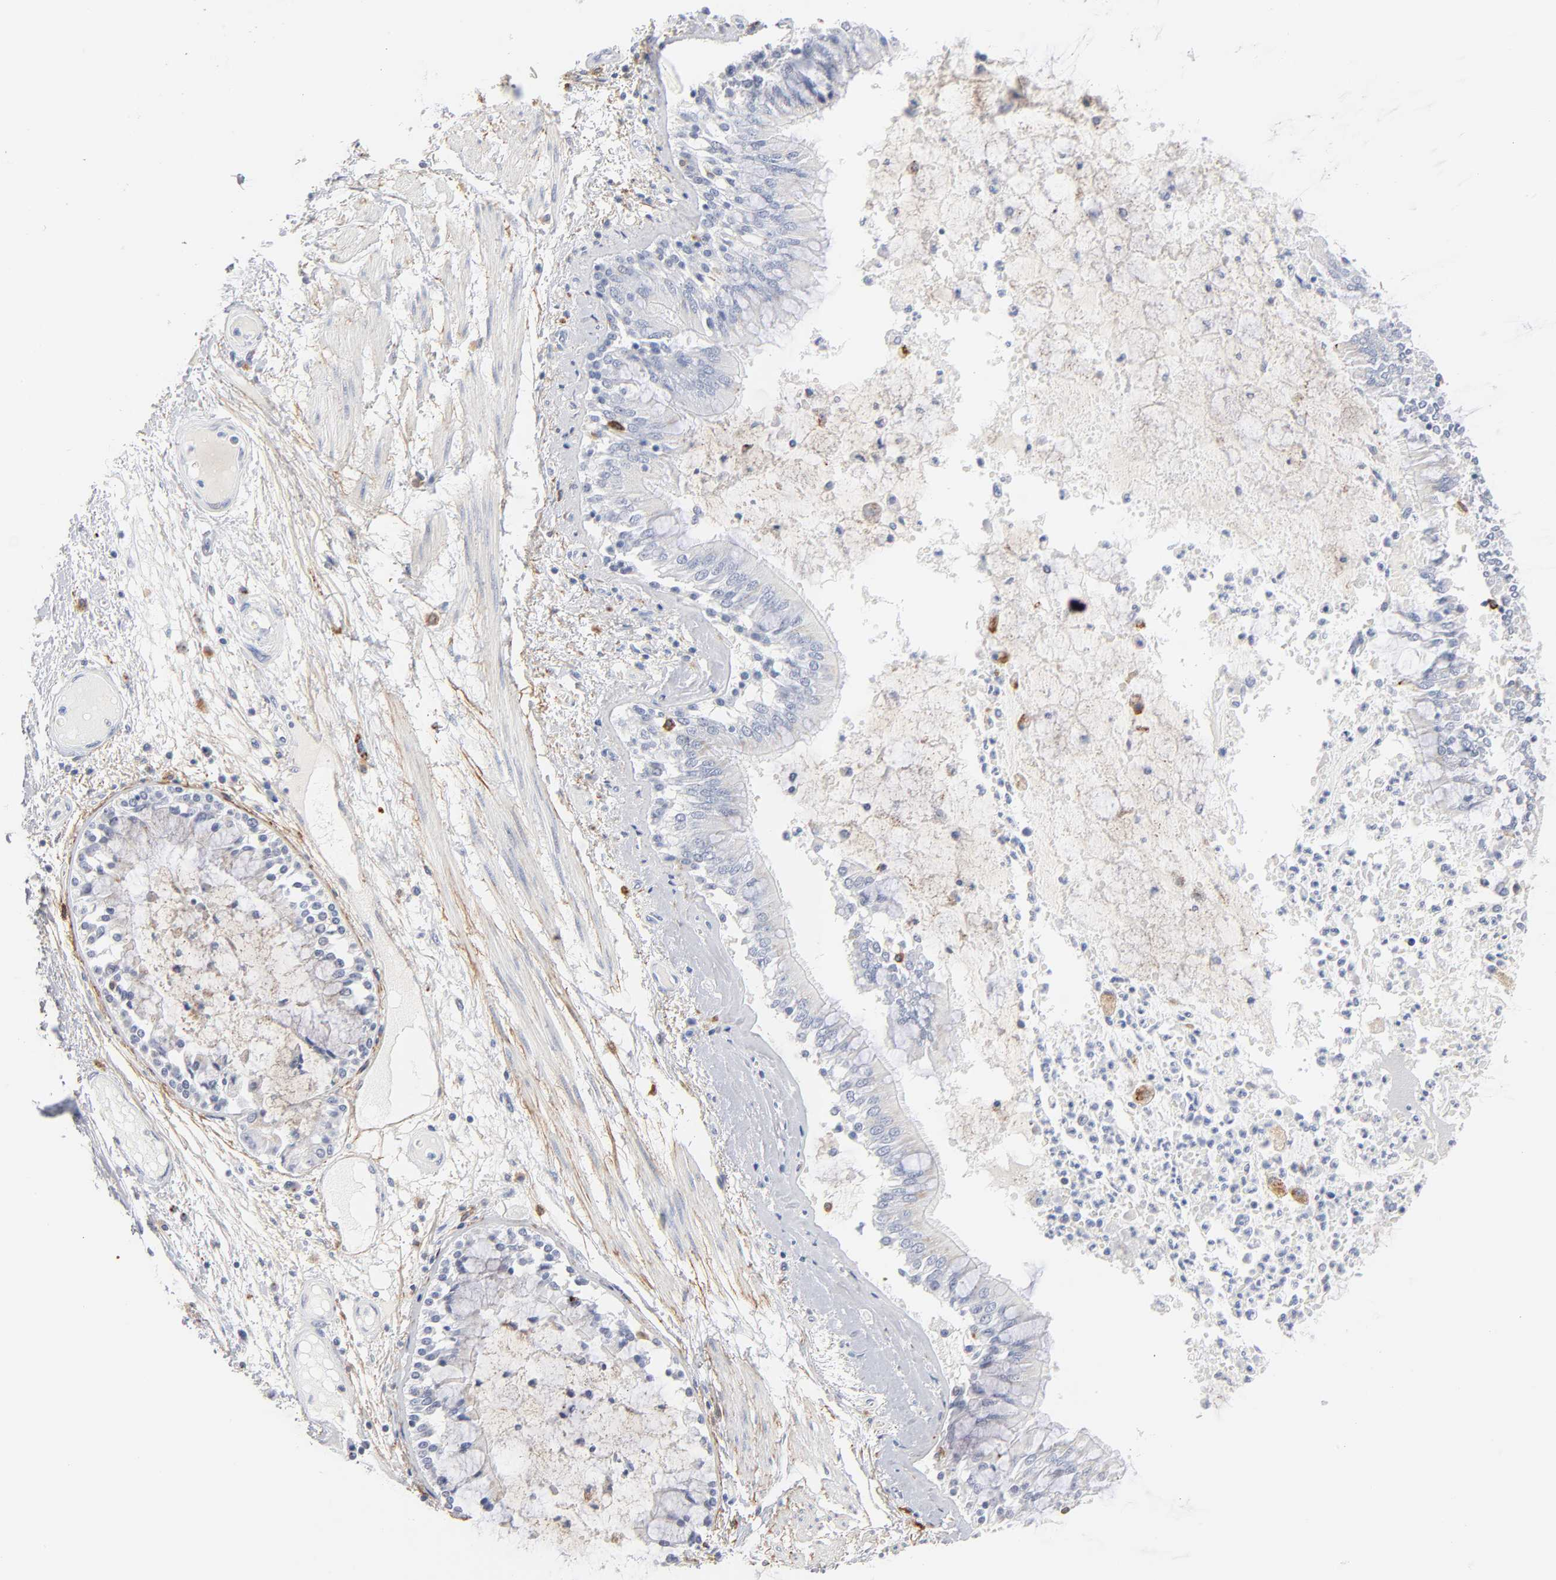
{"staining": {"intensity": "negative", "quantity": "none", "location": "none"}, "tissue": "bronchus", "cell_type": "Respiratory epithelial cells", "image_type": "normal", "snomed": [{"axis": "morphology", "description": "Normal tissue, NOS"}, {"axis": "topography", "description": "Cartilage tissue"}, {"axis": "topography", "description": "Bronchus"}, {"axis": "topography", "description": "Lung"}], "caption": "Immunohistochemical staining of normal human bronchus reveals no significant positivity in respiratory epithelial cells.", "gene": "LTBP2", "patient": {"sex": "female", "age": 49}}